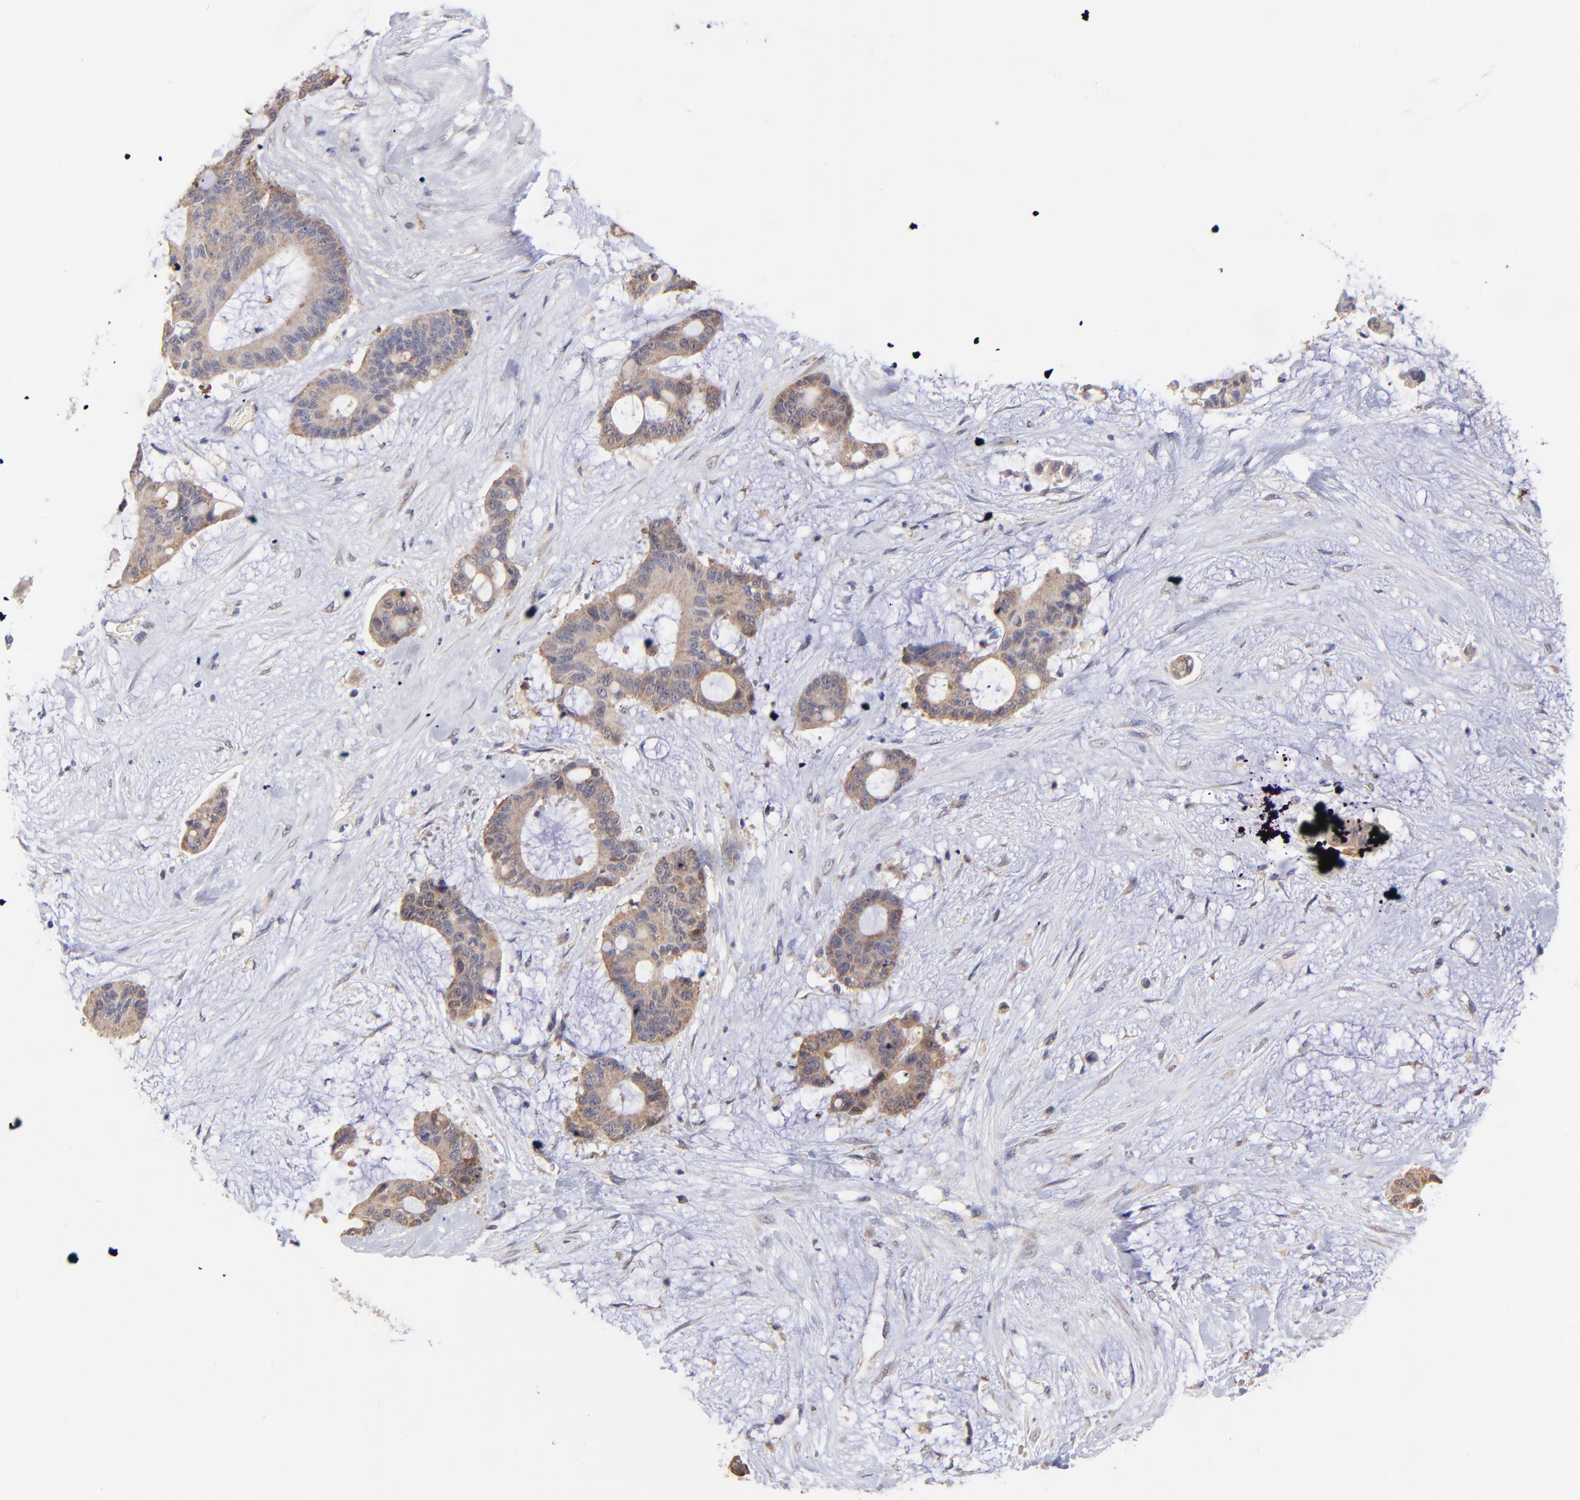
{"staining": {"intensity": "moderate", "quantity": "25%-75%", "location": "cytoplasmic/membranous"}, "tissue": "liver cancer", "cell_type": "Tumor cells", "image_type": "cancer", "snomed": [{"axis": "morphology", "description": "Cholangiocarcinoma"}, {"axis": "topography", "description": "Liver"}], "caption": "Immunohistochemistry (IHC) (DAB (3,3'-diaminobenzidine)) staining of liver cancer exhibits moderate cytoplasmic/membranous protein positivity in about 25%-75% of tumor cells.", "gene": "UBE2H", "patient": {"sex": "female", "age": 73}}